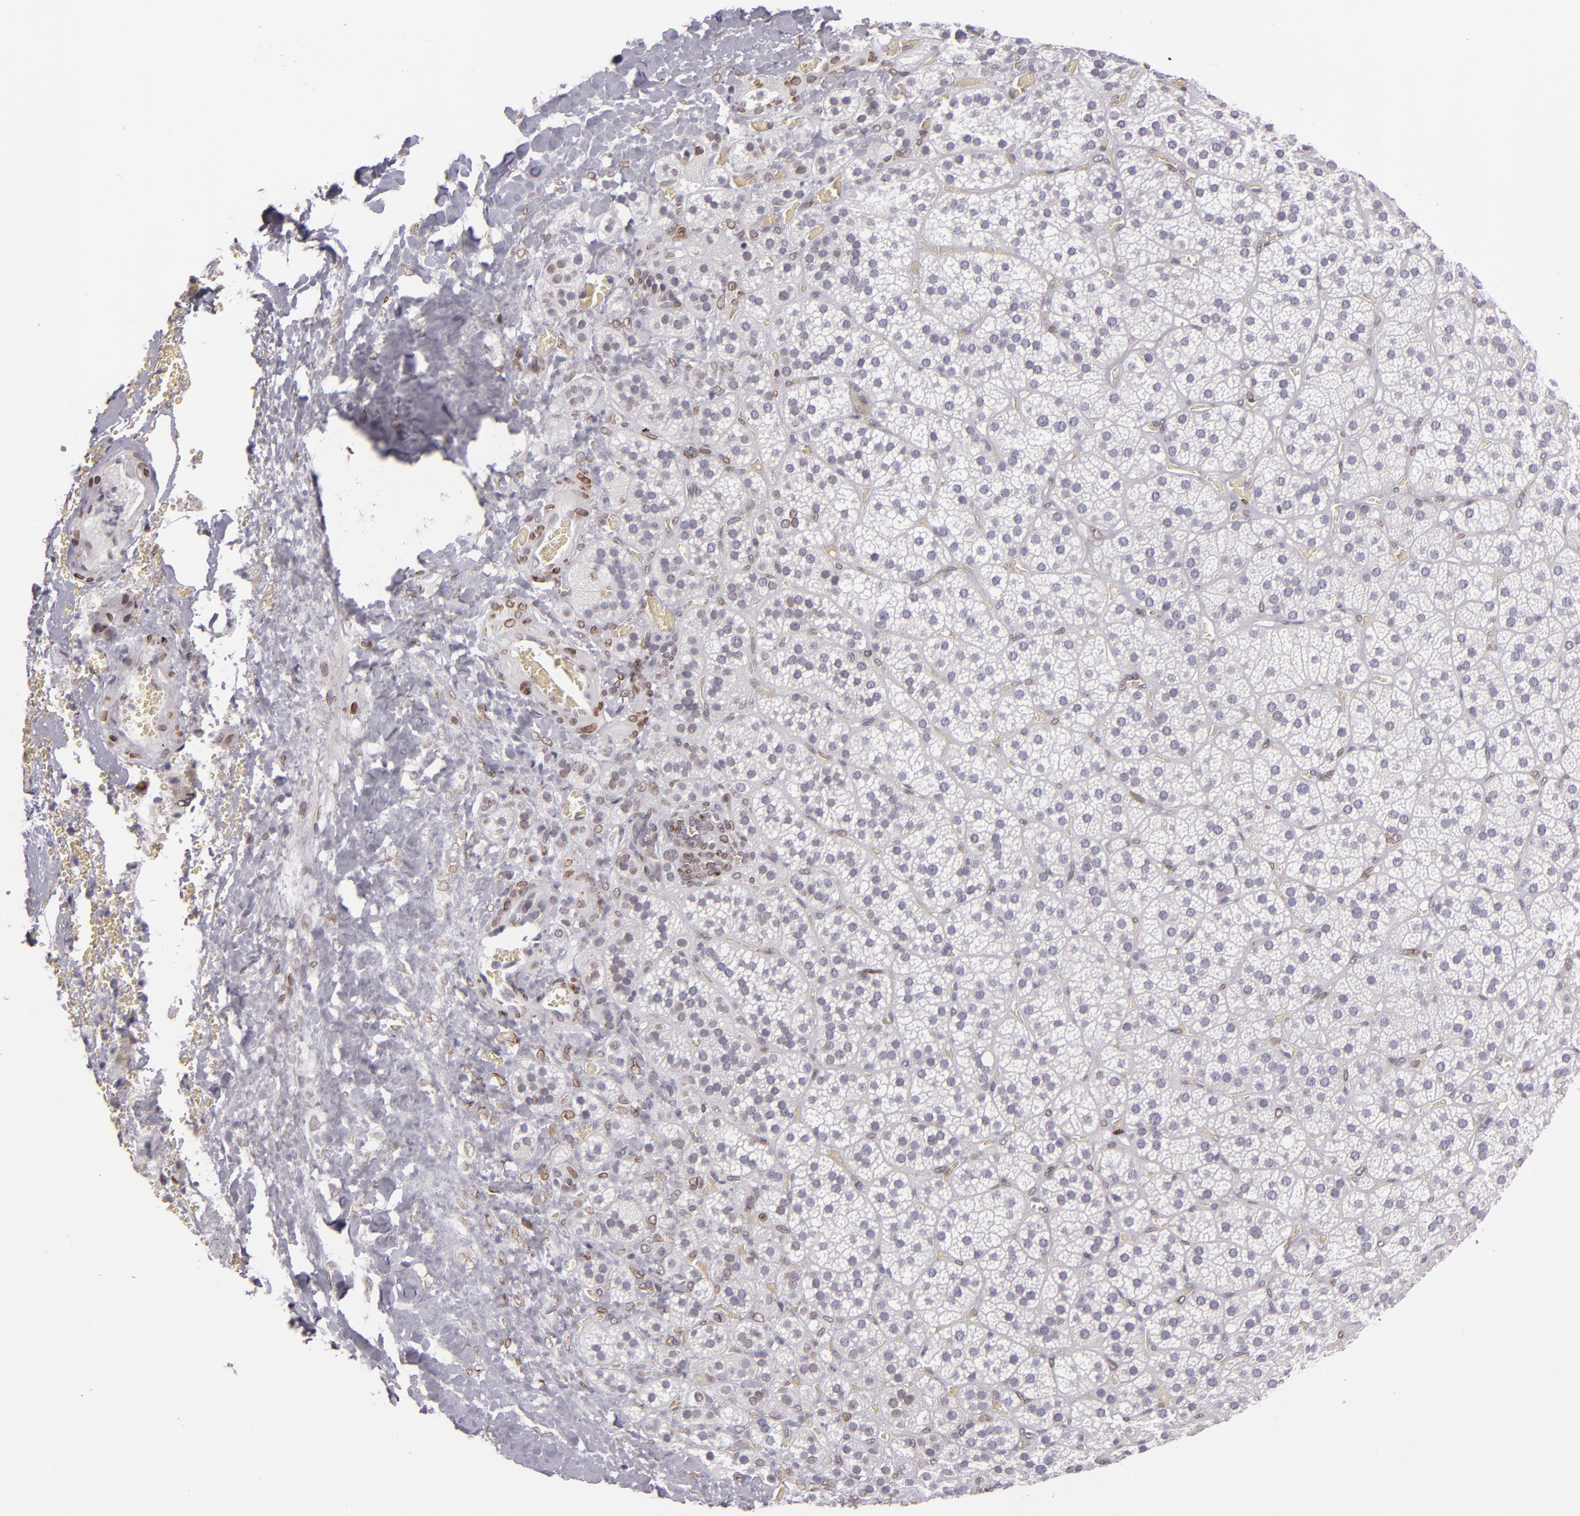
{"staining": {"intensity": "weak", "quantity": "<25%", "location": "nuclear"}, "tissue": "adrenal gland", "cell_type": "Glandular cells", "image_type": "normal", "snomed": [{"axis": "morphology", "description": "Normal tissue, NOS"}, {"axis": "topography", "description": "Adrenal gland"}], "caption": "This photomicrograph is of normal adrenal gland stained with IHC to label a protein in brown with the nuclei are counter-stained blue. There is no expression in glandular cells.", "gene": "EMD", "patient": {"sex": "female", "age": 71}}